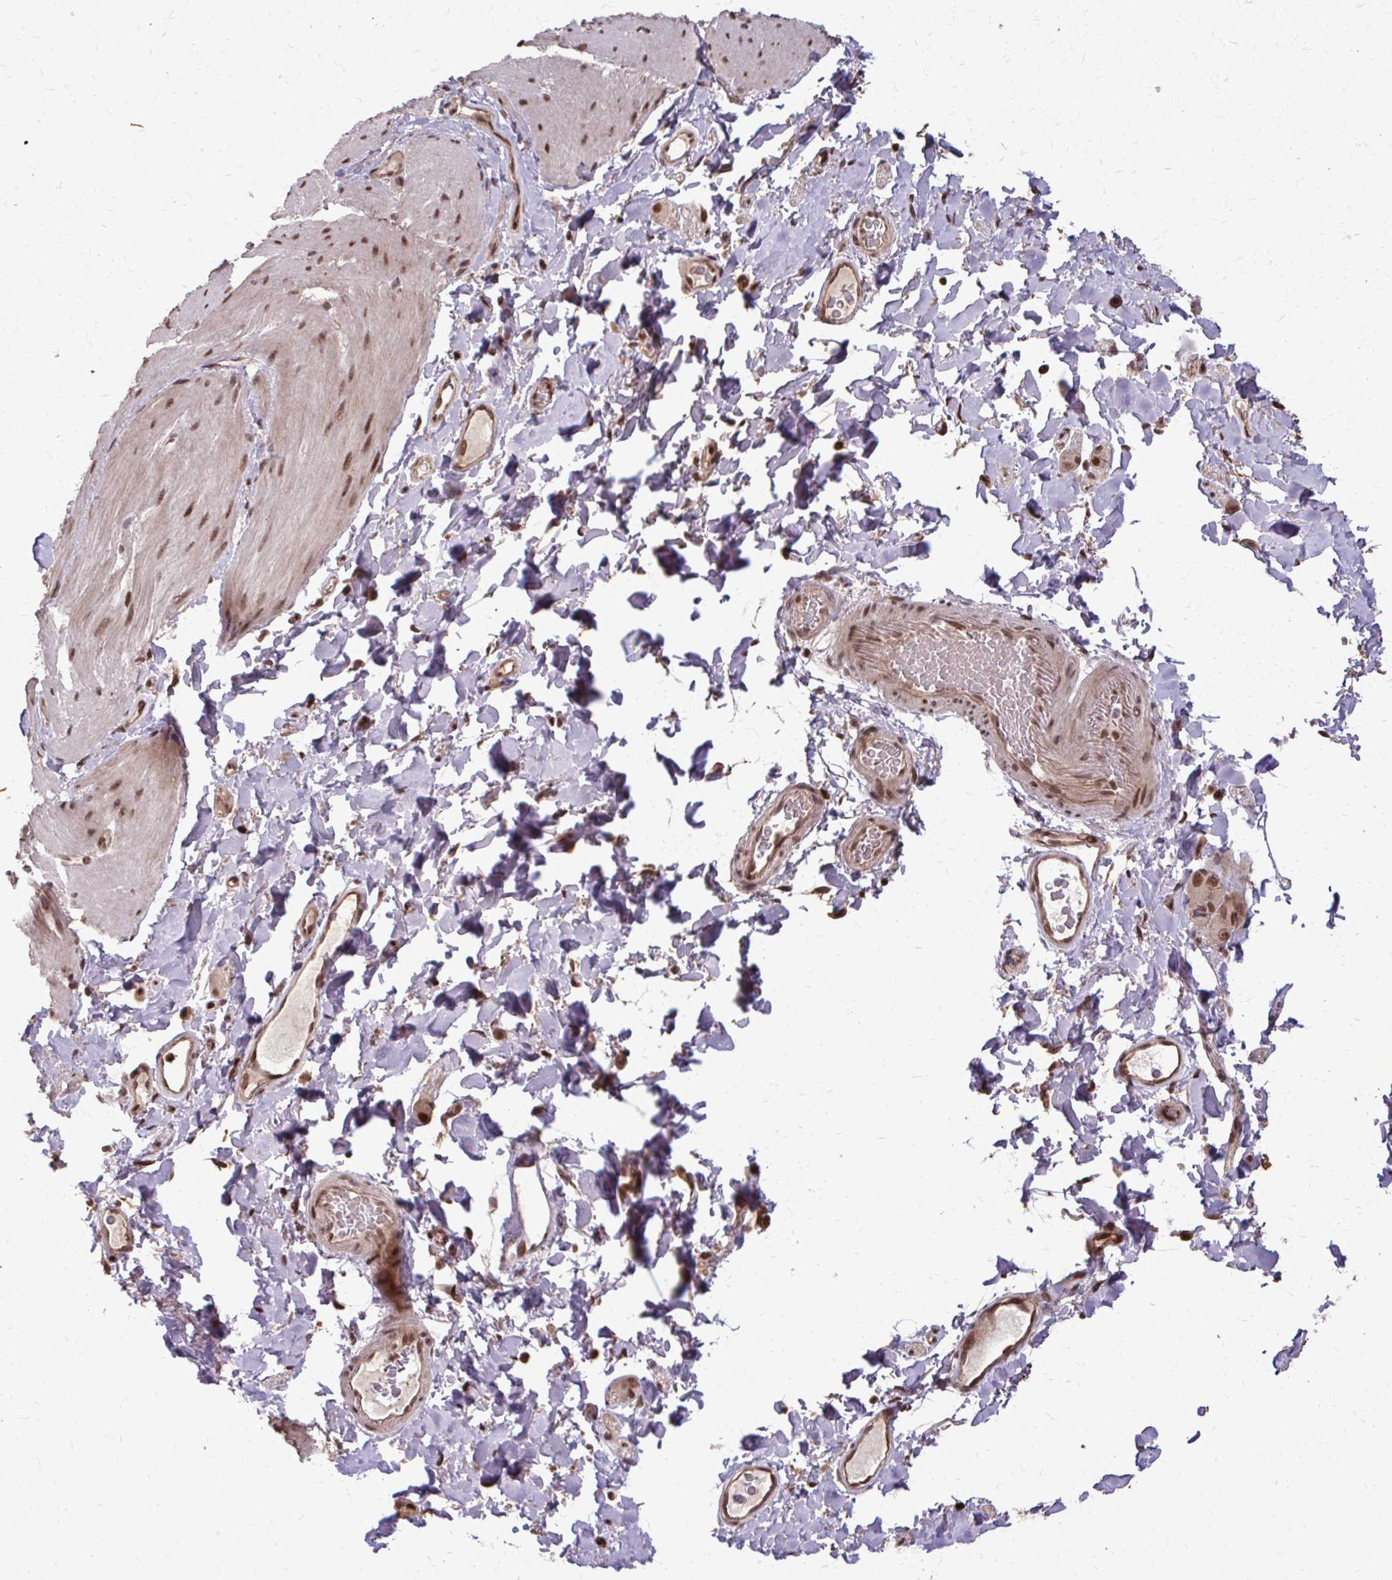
{"staining": {"intensity": "moderate", "quantity": ">75%", "location": "nuclear"}, "tissue": "smooth muscle", "cell_type": "Smooth muscle cells", "image_type": "normal", "snomed": [{"axis": "morphology", "description": "Normal tissue, NOS"}, {"axis": "topography", "description": "Smooth muscle"}, {"axis": "topography", "description": "Colon"}], "caption": "This is a photomicrograph of immunohistochemistry (IHC) staining of benign smooth muscle, which shows moderate staining in the nuclear of smooth muscle cells.", "gene": "SS18", "patient": {"sex": "male", "age": 73}}